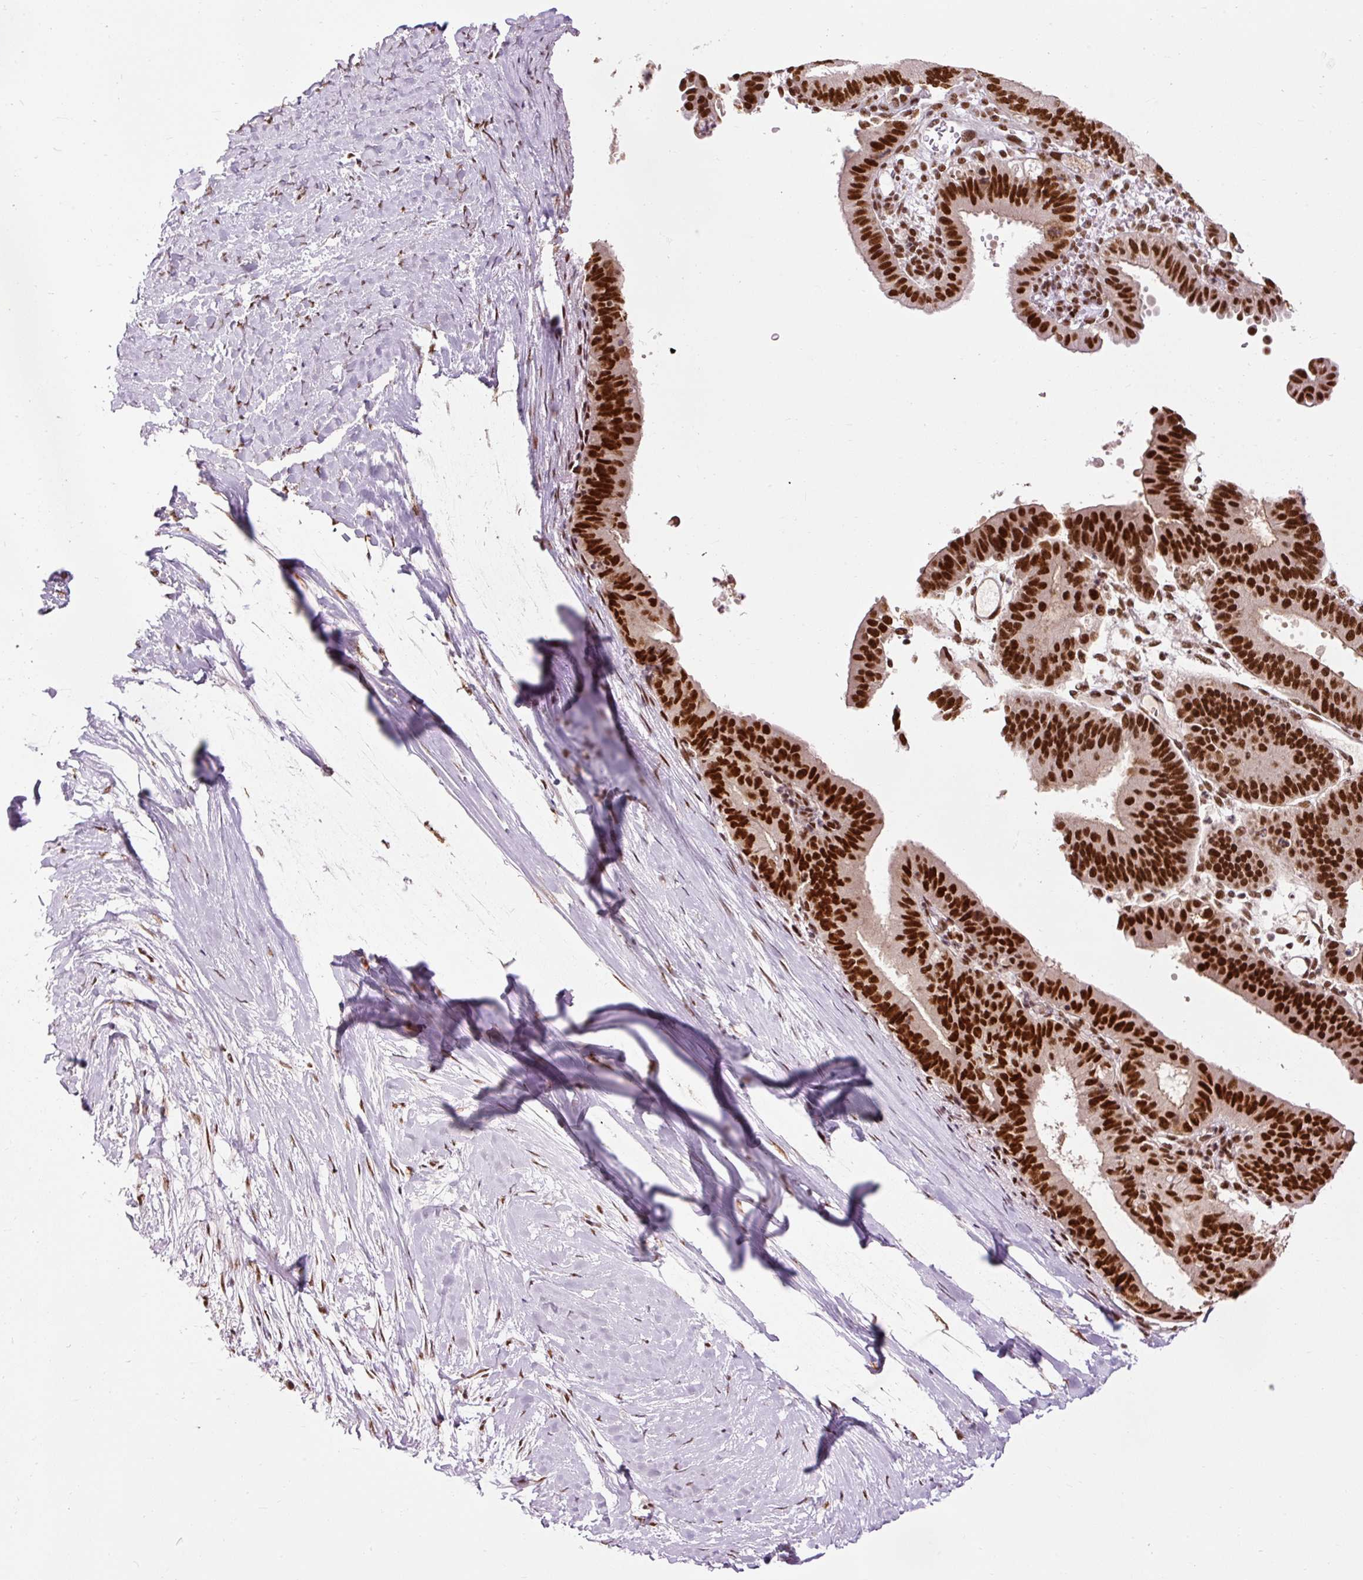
{"staining": {"intensity": "strong", "quantity": ">75%", "location": "nuclear"}, "tissue": "ovarian cancer", "cell_type": "Tumor cells", "image_type": "cancer", "snomed": [{"axis": "morphology", "description": "Carcinoma, endometroid"}, {"axis": "topography", "description": "Ovary"}], "caption": "Immunohistochemical staining of human ovarian cancer (endometroid carcinoma) reveals high levels of strong nuclear protein expression in approximately >75% of tumor cells. The staining was performed using DAB to visualize the protein expression in brown, while the nuclei were stained in blue with hematoxylin (Magnification: 20x).", "gene": "ZBTB44", "patient": {"sex": "female", "age": 42}}